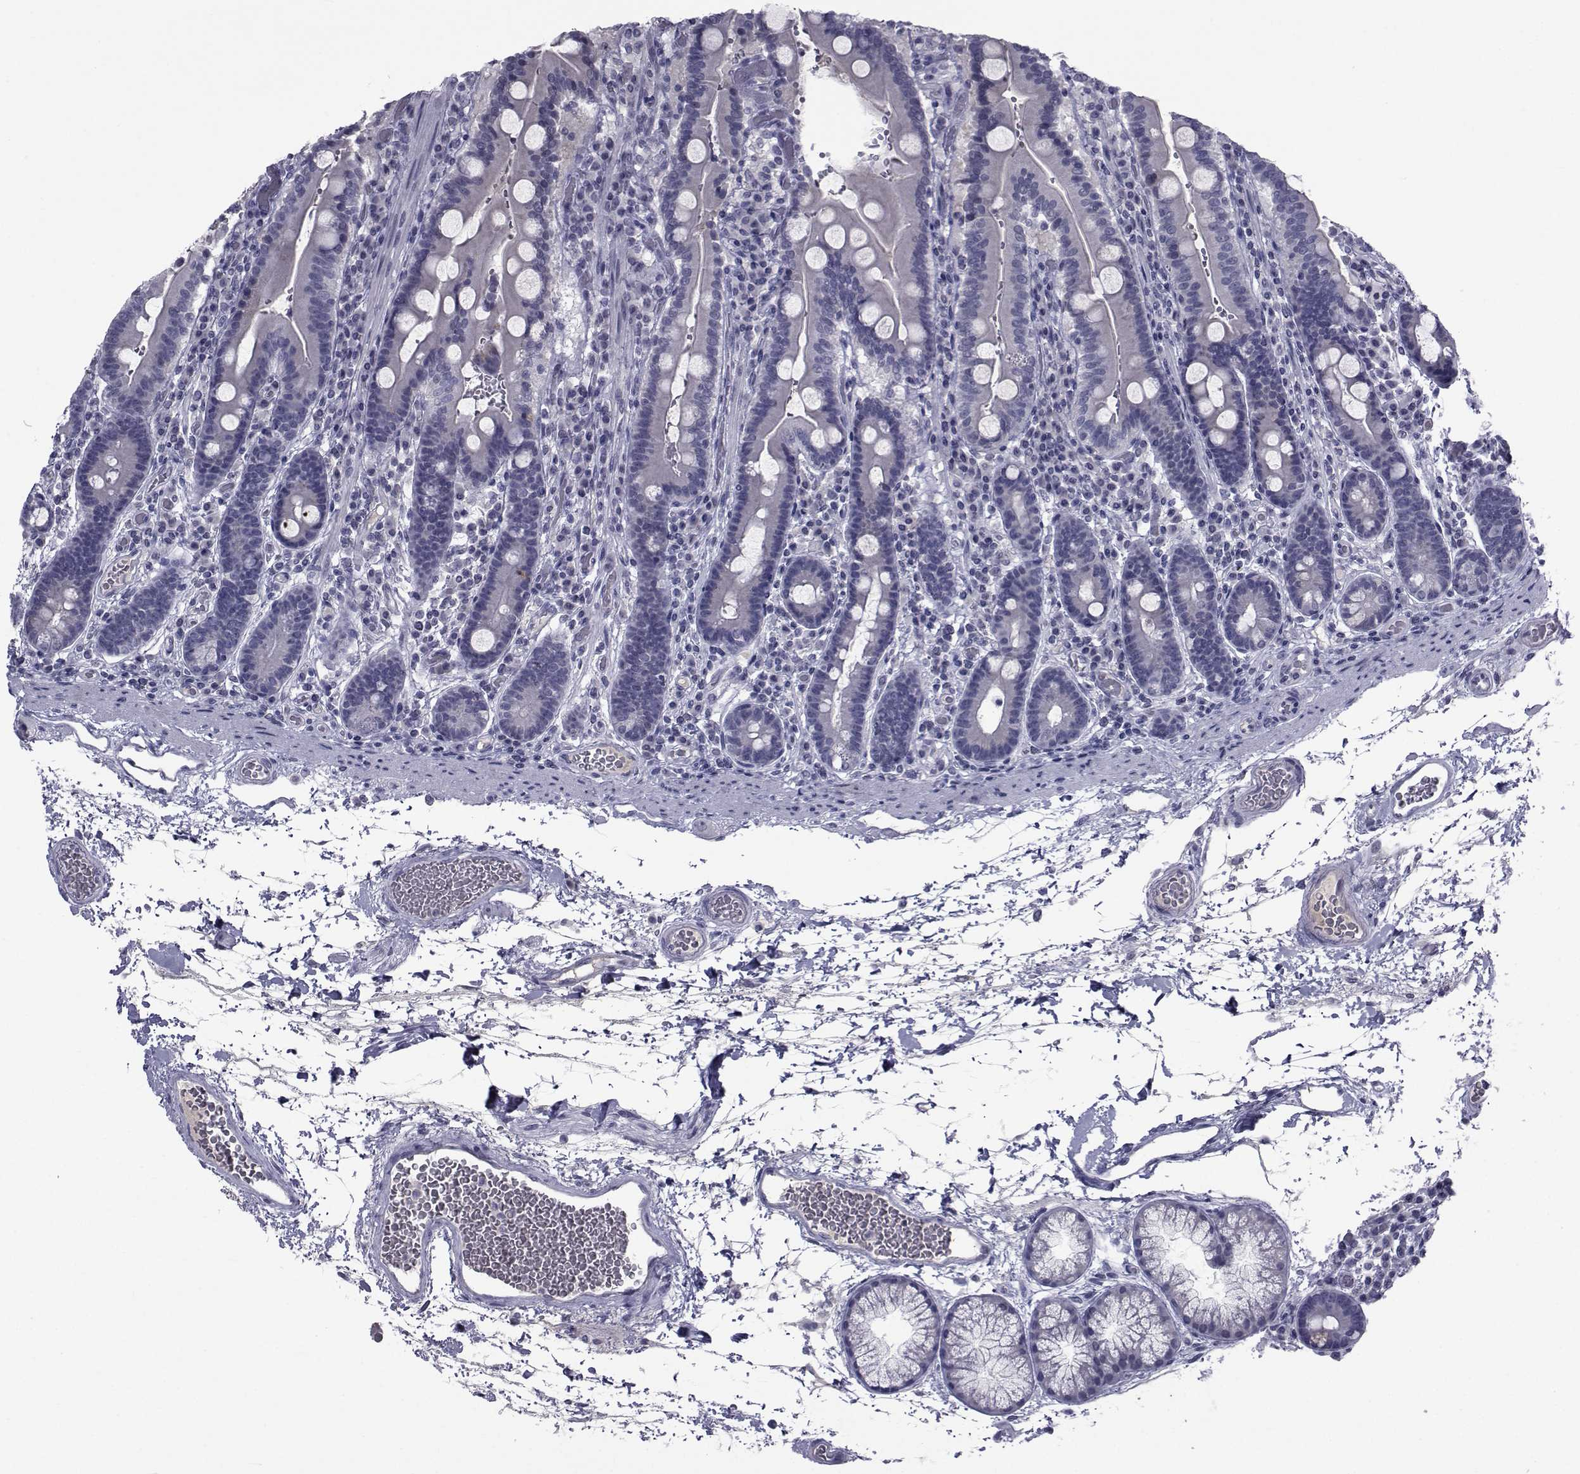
{"staining": {"intensity": "negative", "quantity": "none", "location": "none"}, "tissue": "duodenum", "cell_type": "Glandular cells", "image_type": "normal", "snomed": [{"axis": "morphology", "description": "Normal tissue, NOS"}, {"axis": "topography", "description": "Duodenum"}], "caption": "DAB (3,3'-diaminobenzidine) immunohistochemical staining of unremarkable duodenum exhibits no significant expression in glandular cells. Nuclei are stained in blue.", "gene": "PAX2", "patient": {"sex": "female", "age": 62}}